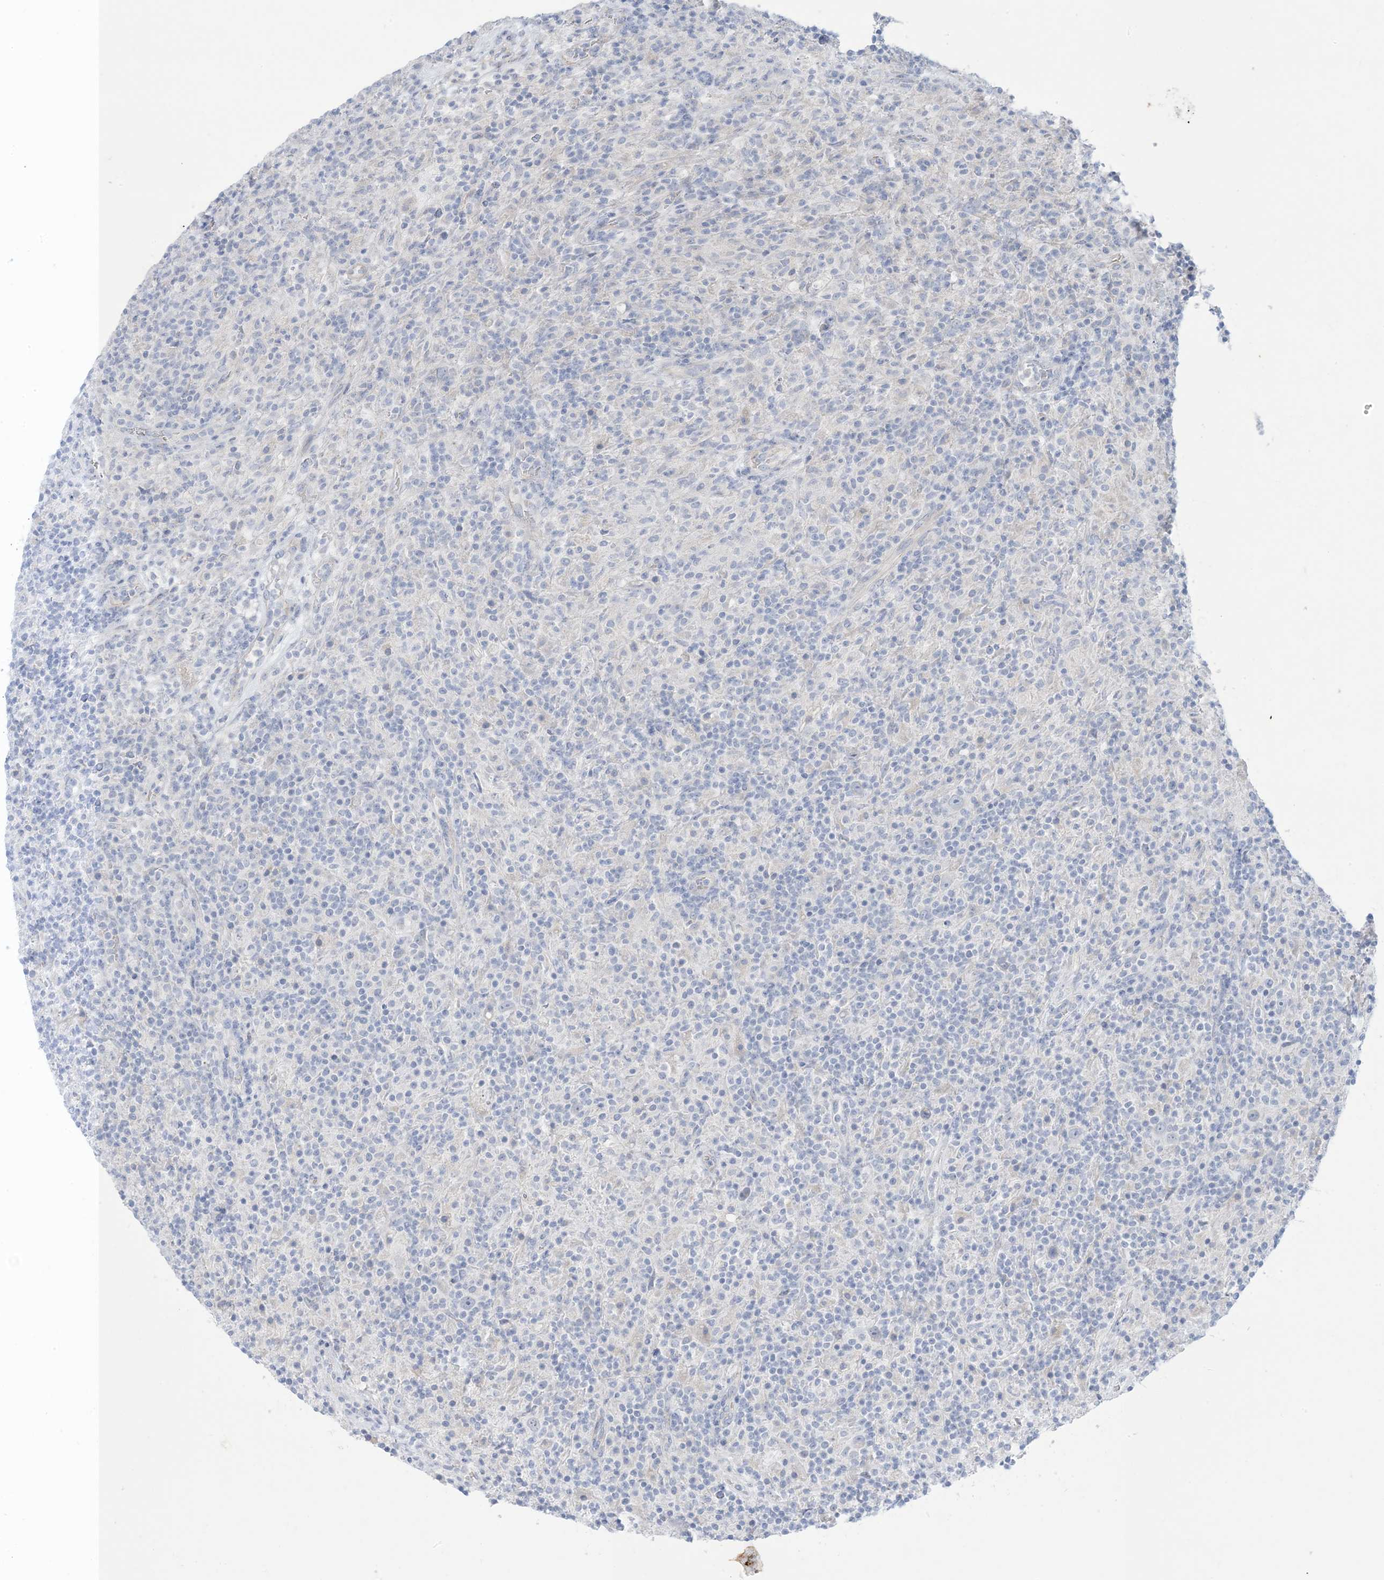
{"staining": {"intensity": "negative", "quantity": "none", "location": "none"}, "tissue": "lymphoma", "cell_type": "Tumor cells", "image_type": "cancer", "snomed": [{"axis": "morphology", "description": "Hodgkin's disease, NOS"}, {"axis": "topography", "description": "Lymph node"}], "caption": "Immunohistochemistry (IHC) micrograph of neoplastic tissue: lymphoma stained with DAB (3,3'-diaminobenzidine) reveals no significant protein staining in tumor cells. (DAB immunohistochemistry visualized using brightfield microscopy, high magnification).", "gene": "XIRP2", "patient": {"sex": "male", "age": 70}}